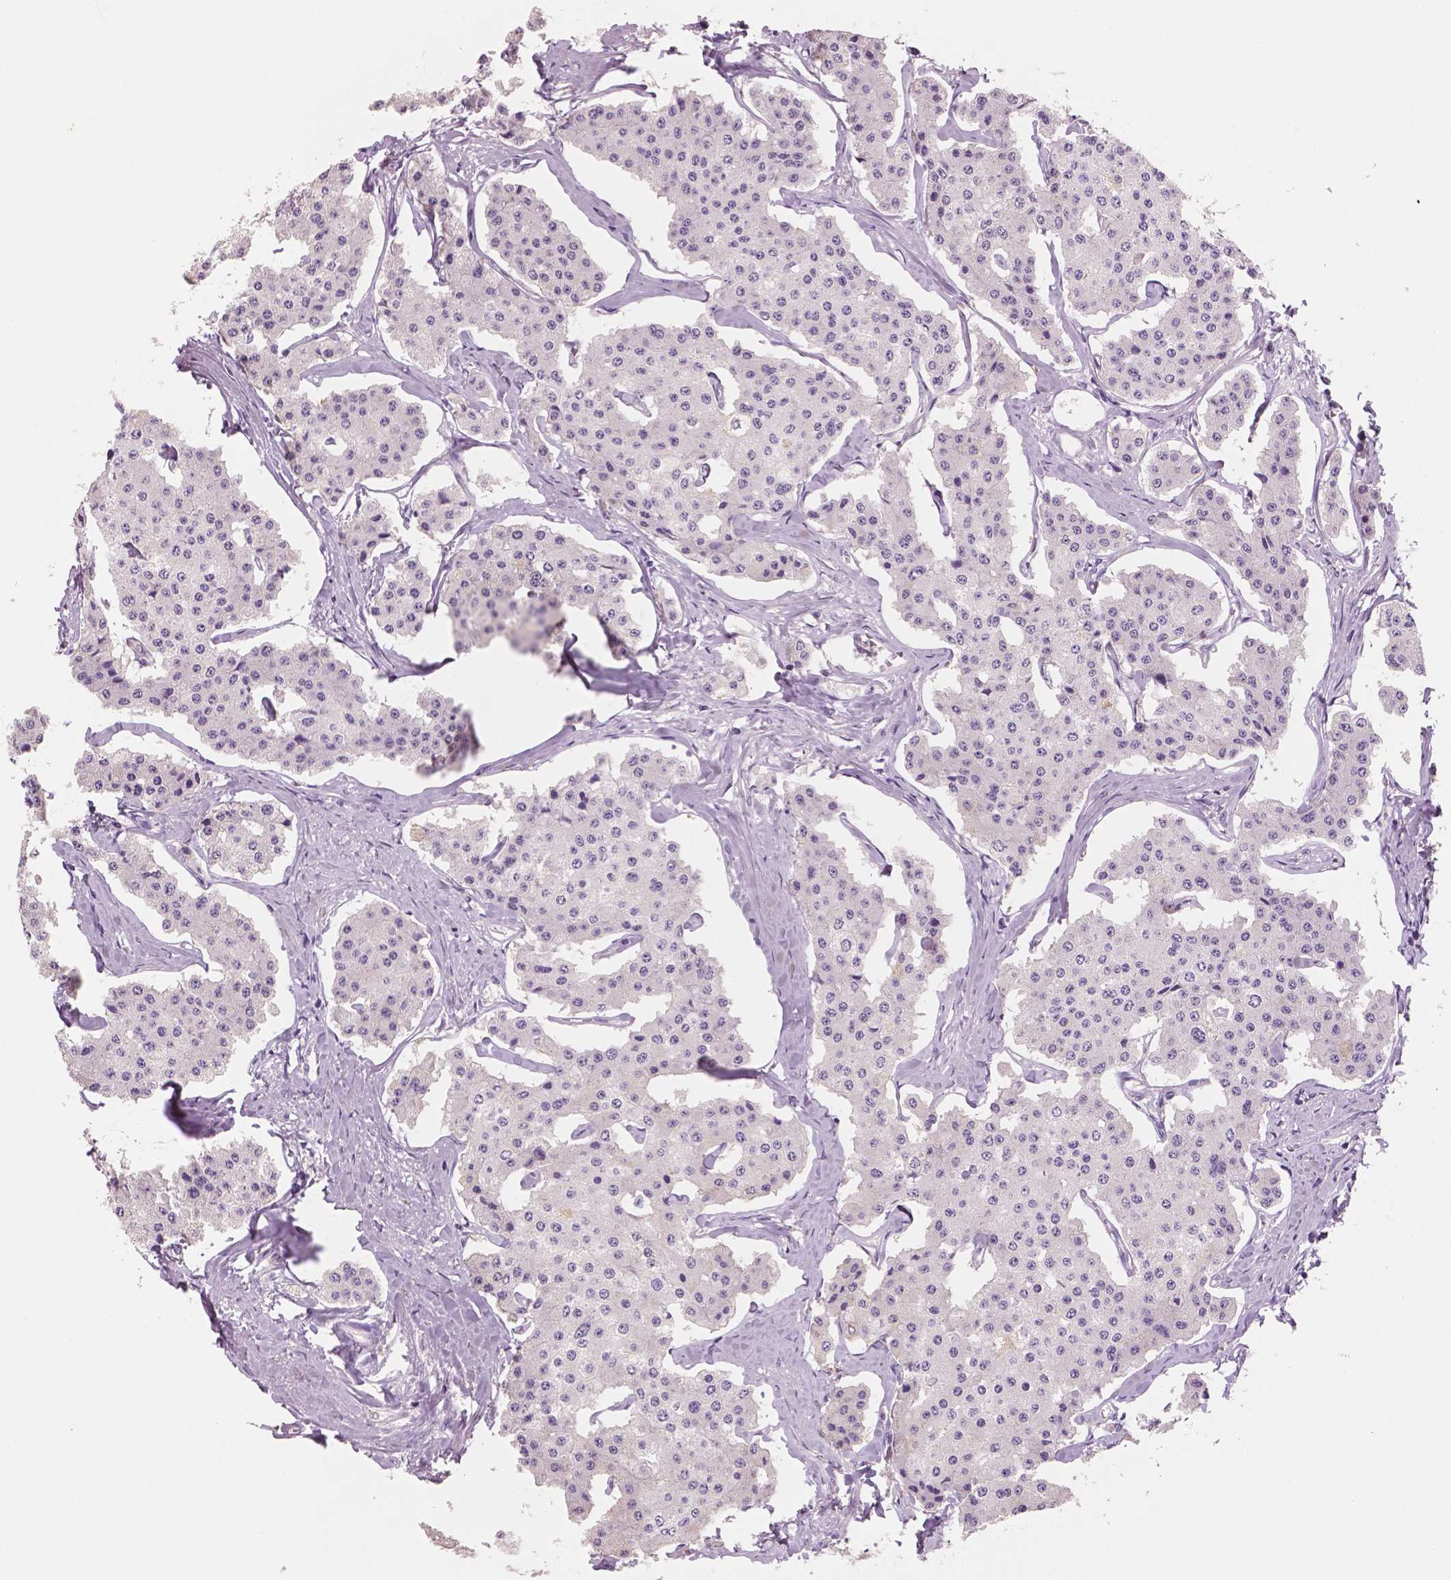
{"staining": {"intensity": "negative", "quantity": "none", "location": "none"}, "tissue": "carcinoid", "cell_type": "Tumor cells", "image_type": "cancer", "snomed": [{"axis": "morphology", "description": "Carcinoid, malignant, NOS"}, {"axis": "topography", "description": "Small intestine"}], "caption": "This image is of carcinoid stained with IHC to label a protein in brown with the nuclei are counter-stained blue. There is no expression in tumor cells. Nuclei are stained in blue.", "gene": "NECAB2", "patient": {"sex": "female", "age": 65}}